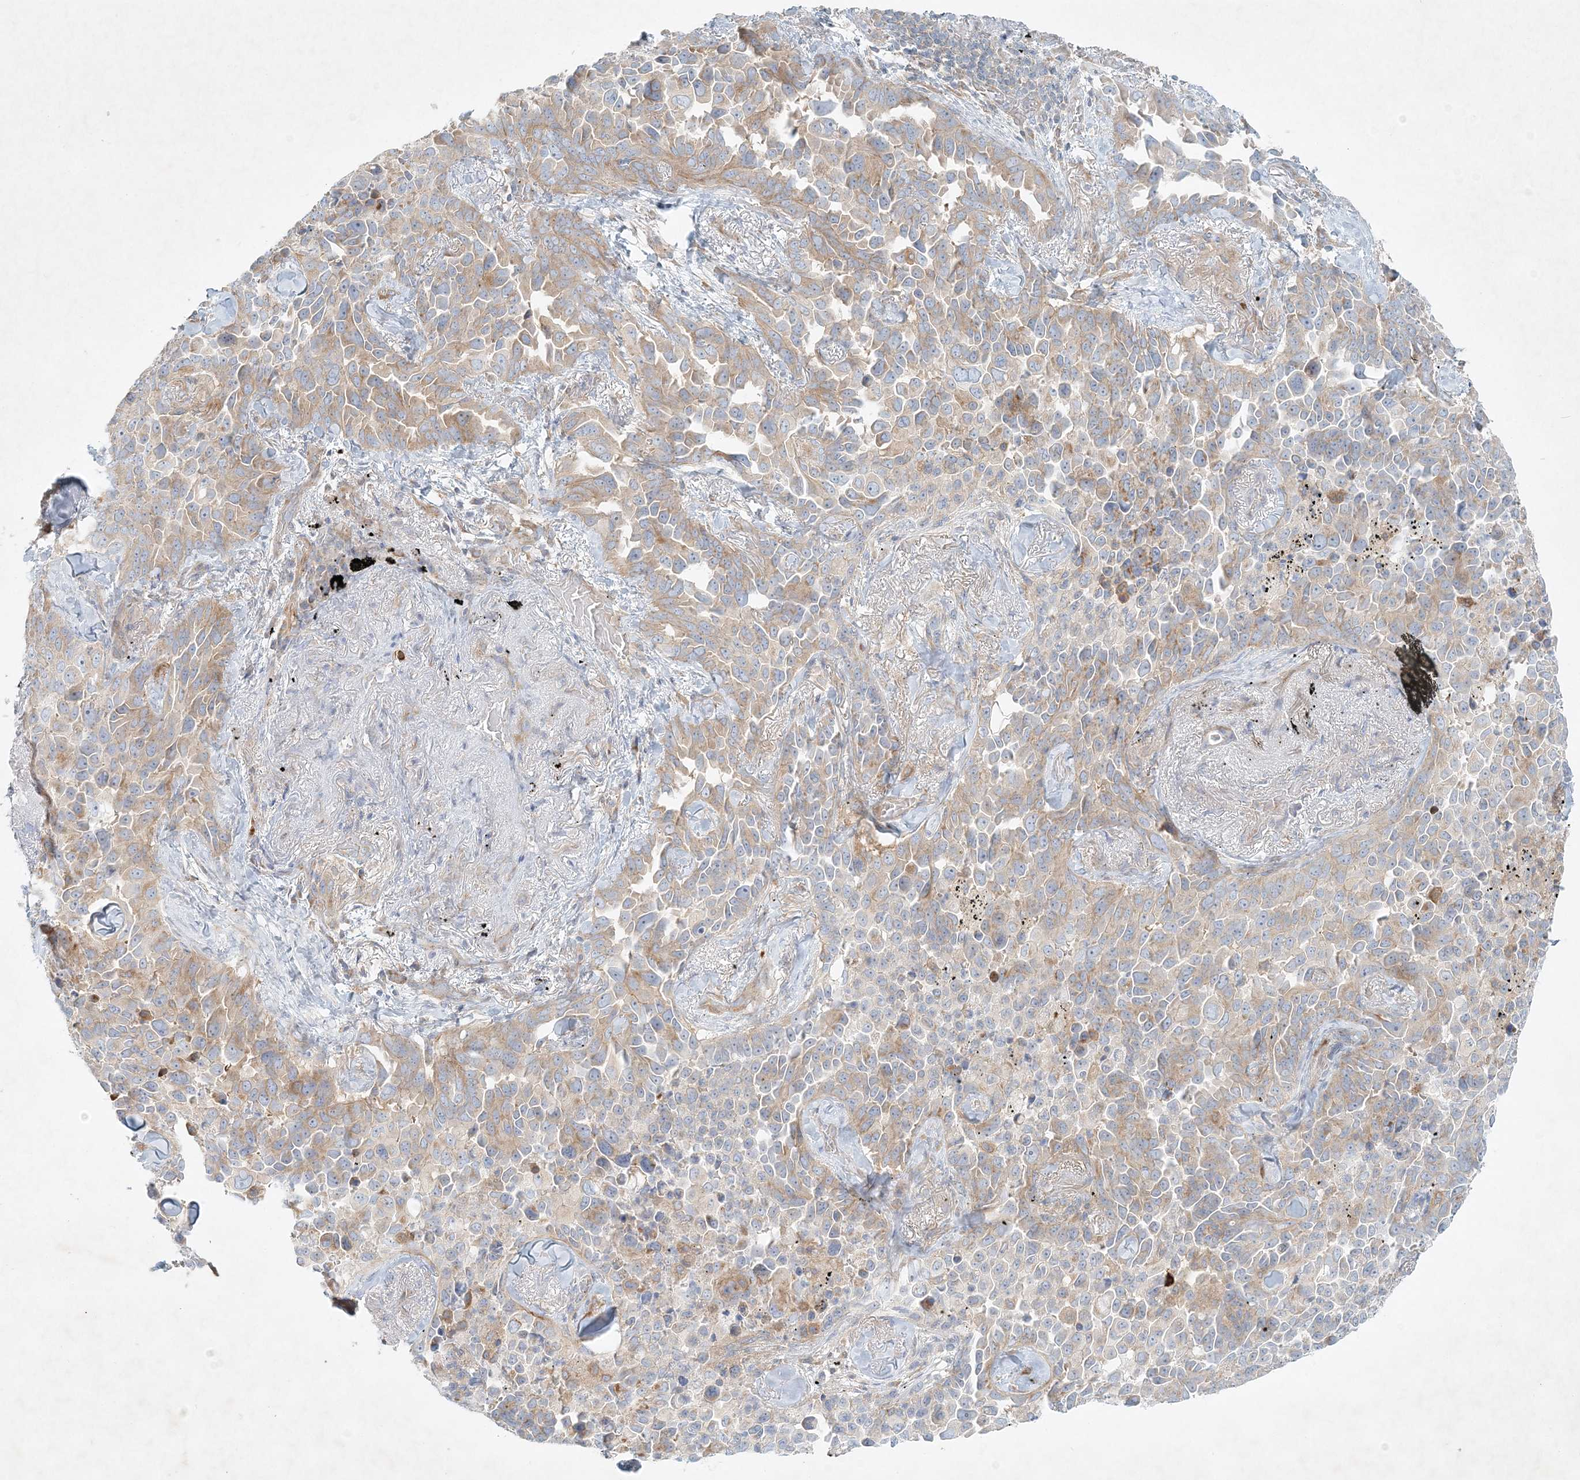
{"staining": {"intensity": "moderate", "quantity": ">75%", "location": "cytoplasmic/membranous"}, "tissue": "lung cancer", "cell_type": "Tumor cells", "image_type": "cancer", "snomed": [{"axis": "morphology", "description": "Adenocarcinoma, NOS"}, {"axis": "topography", "description": "Lung"}], "caption": "Protein staining exhibits moderate cytoplasmic/membranous positivity in approximately >75% of tumor cells in adenocarcinoma (lung).", "gene": "STK11IP", "patient": {"sex": "female", "age": 67}}